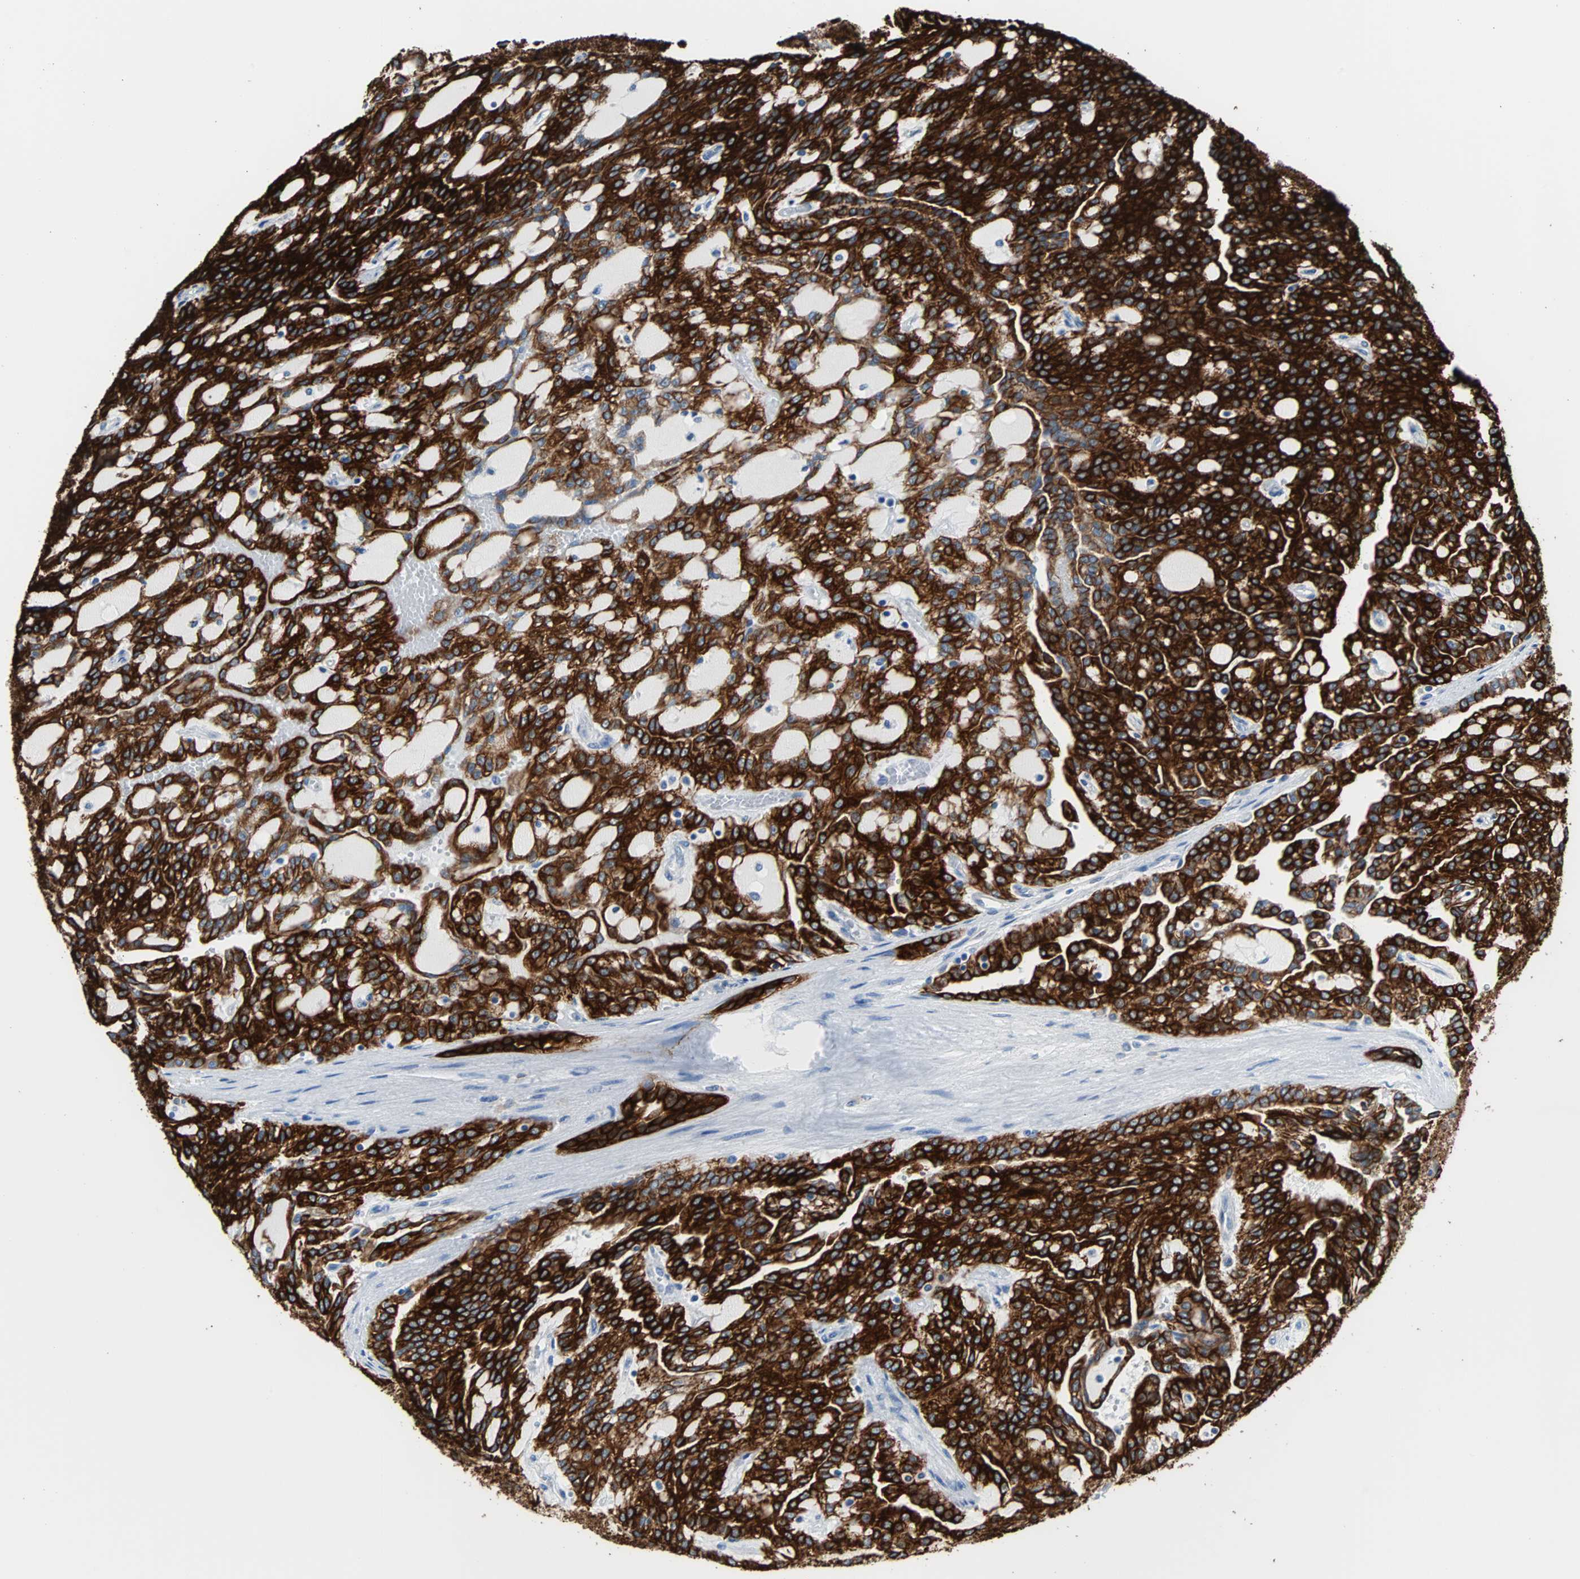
{"staining": {"intensity": "strong", "quantity": ">75%", "location": "cytoplasmic/membranous"}, "tissue": "renal cancer", "cell_type": "Tumor cells", "image_type": "cancer", "snomed": [{"axis": "morphology", "description": "Adenocarcinoma, NOS"}, {"axis": "topography", "description": "Kidney"}], "caption": "DAB (3,3'-diaminobenzidine) immunohistochemical staining of human renal cancer (adenocarcinoma) shows strong cytoplasmic/membranous protein positivity in about >75% of tumor cells.", "gene": "KRT7", "patient": {"sex": "male", "age": 63}}